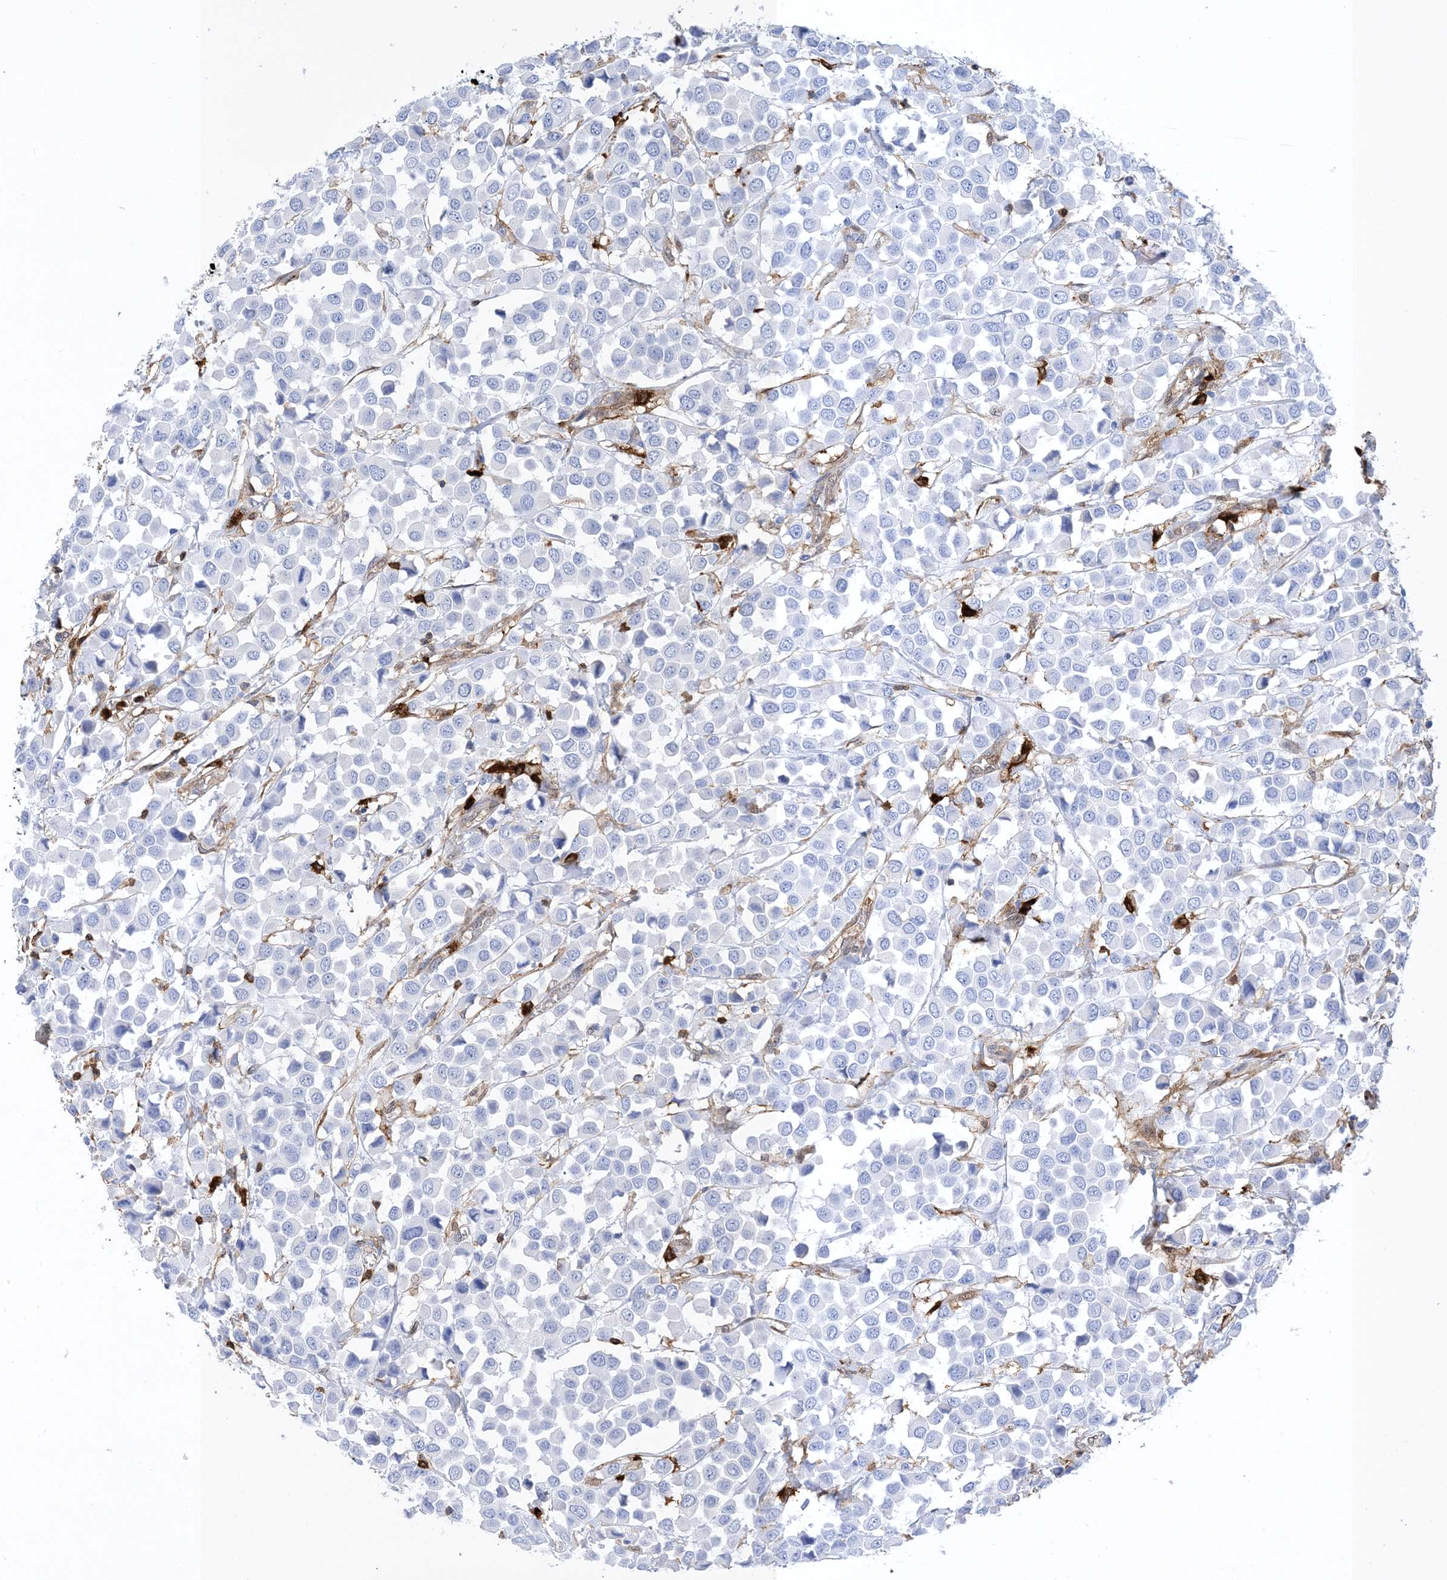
{"staining": {"intensity": "negative", "quantity": "none", "location": "none"}, "tissue": "breast cancer", "cell_type": "Tumor cells", "image_type": "cancer", "snomed": [{"axis": "morphology", "description": "Duct carcinoma"}, {"axis": "topography", "description": "Breast"}], "caption": "Immunohistochemical staining of breast intraductal carcinoma displays no significant positivity in tumor cells.", "gene": "ANXA1", "patient": {"sex": "female", "age": 61}}